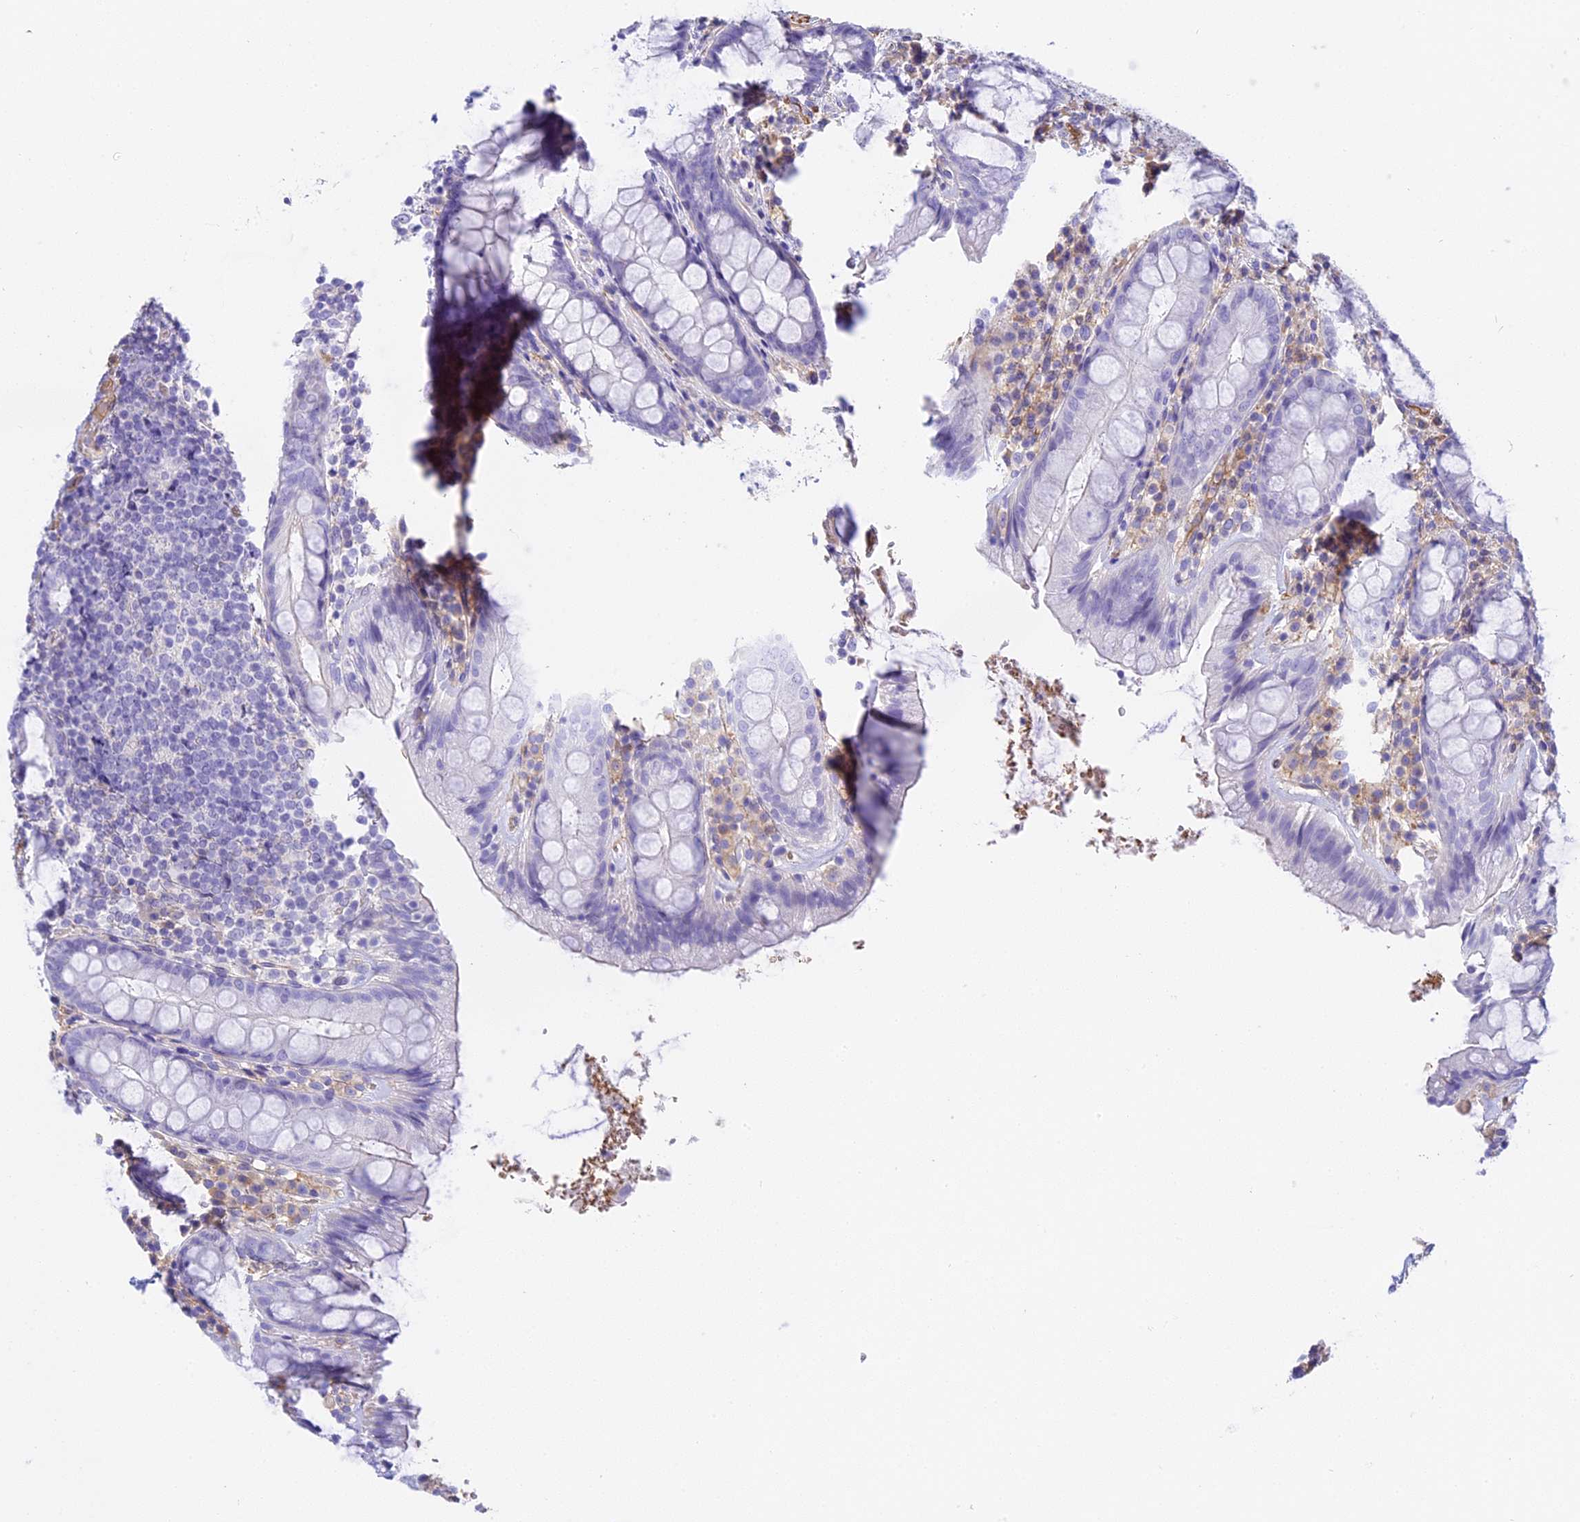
{"staining": {"intensity": "negative", "quantity": "none", "location": "none"}, "tissue": "rectum", "cell_type": "Glandular cells", "image_type": "normal", "snomed": [{"axis": "morphology", "description": "Normal tissue, NOS"}, {"axis": "topography", "description": "Rectum"}], "caption": "The photomicrograph reveals no significant positivity in glandular cells of rectum. Brightfield microscopy of immunohistochemistry stained with DAB (3,3'-diaminobenzidine) (brown) and hematoxylin (blue), captured at high magnification.", "gene": "HOMER3", "patient": {"sex": "male", "age": 83}}